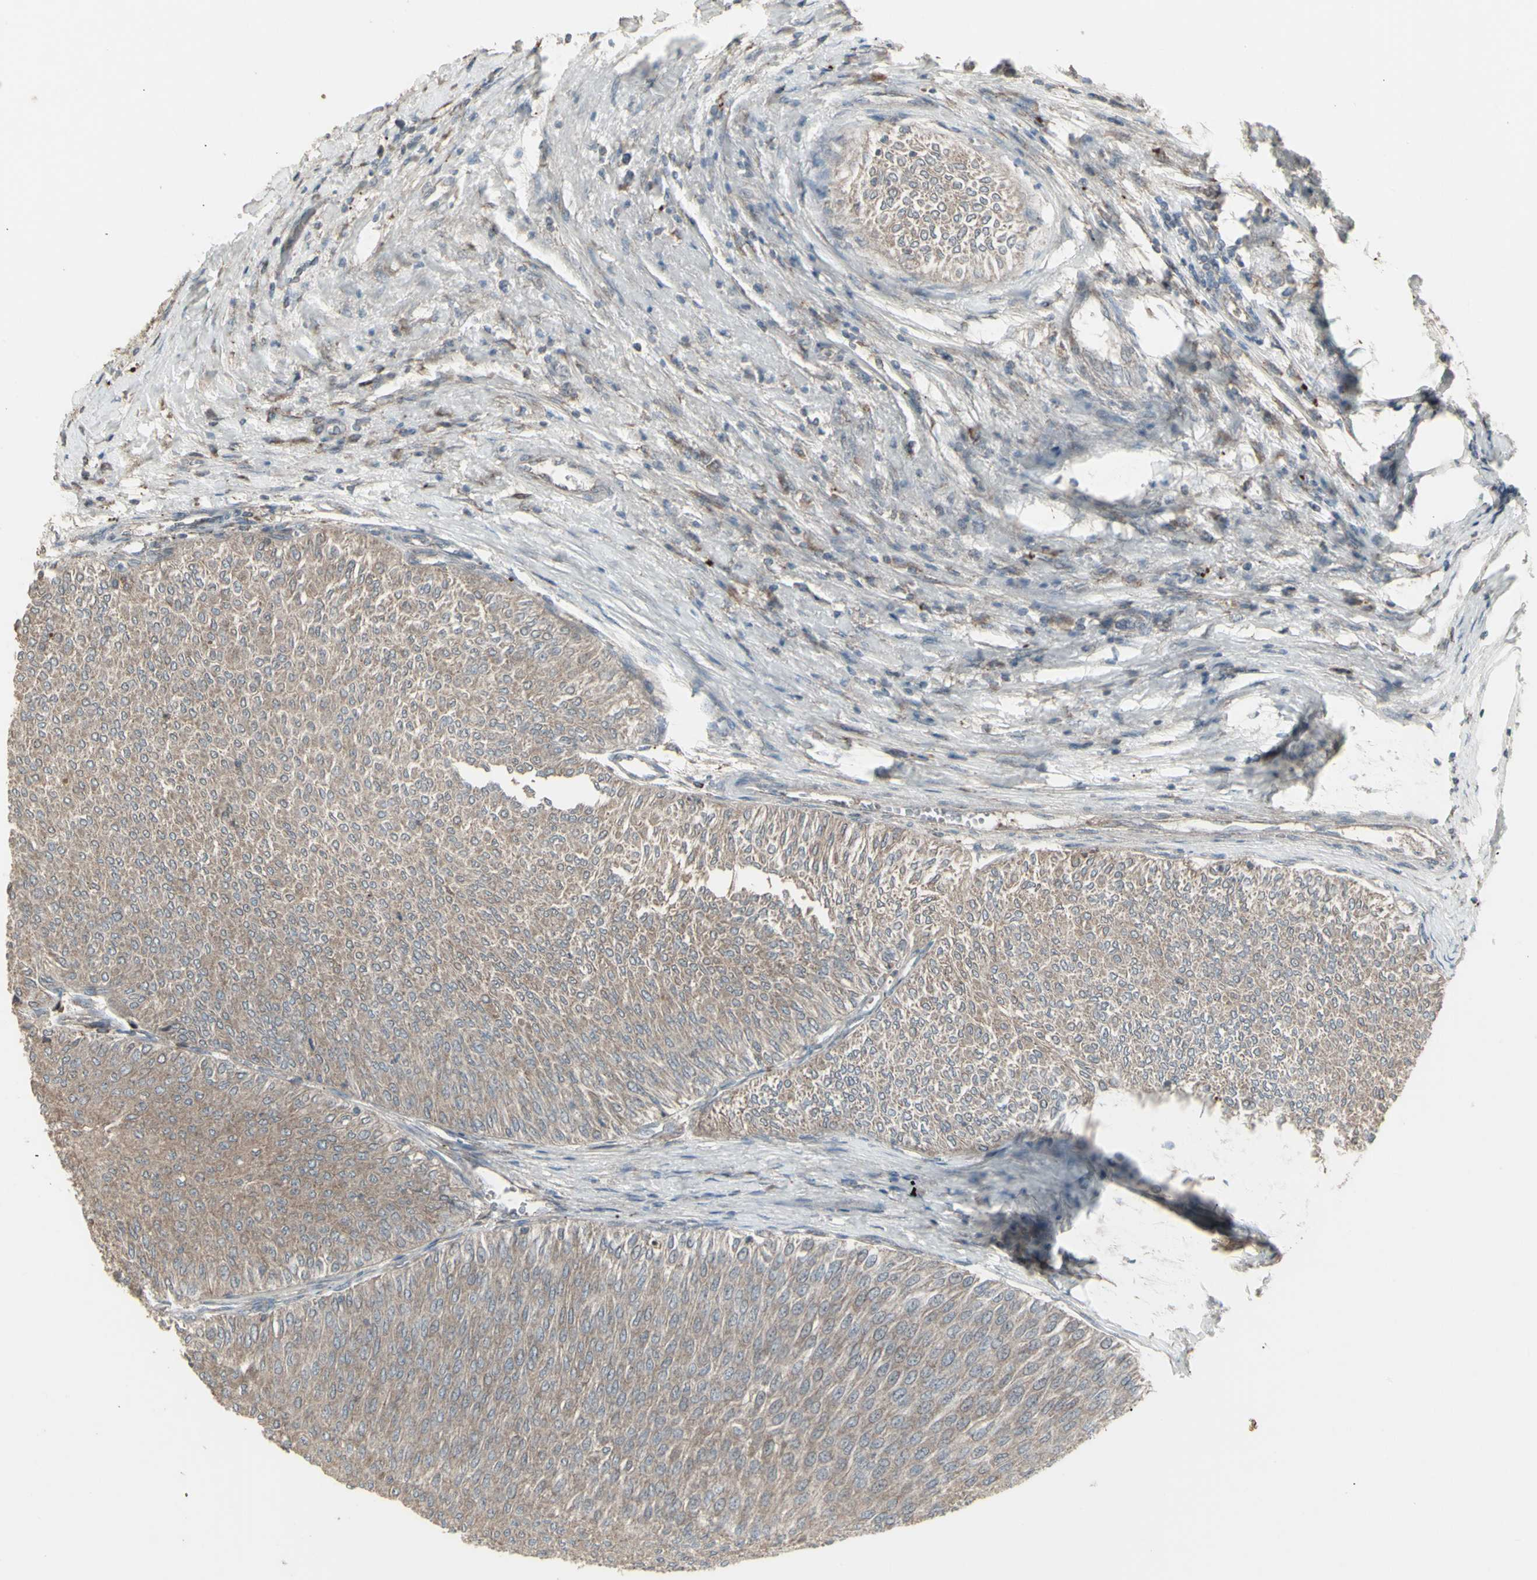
{"staining": {"intensity": "moderate", "quantity": ">75%", "location": "cytoplasmic/membranous"}, "tissue": "urothelial cancer", "cell_type": "Tumor cells", "image_type": "cancer", "snomed": [{"axis": "morphology", "description": "Urothelial carcinoma, Low grade"}, {"axis": "topography", "description": "Urinary bladder"}], "caption": "High-magnification brightfield microscopy of urothelial cancer stained with DAB (3,3'-diaminobenzidine) (brown) and counterstained with hematoxylin (blue). tumor cells exhibit moderate cytoplasmic/membranous expression is present in approximately>75% of cells.", "gene": "RNASEL", "patient": {"sex": "male", "age": 78}}